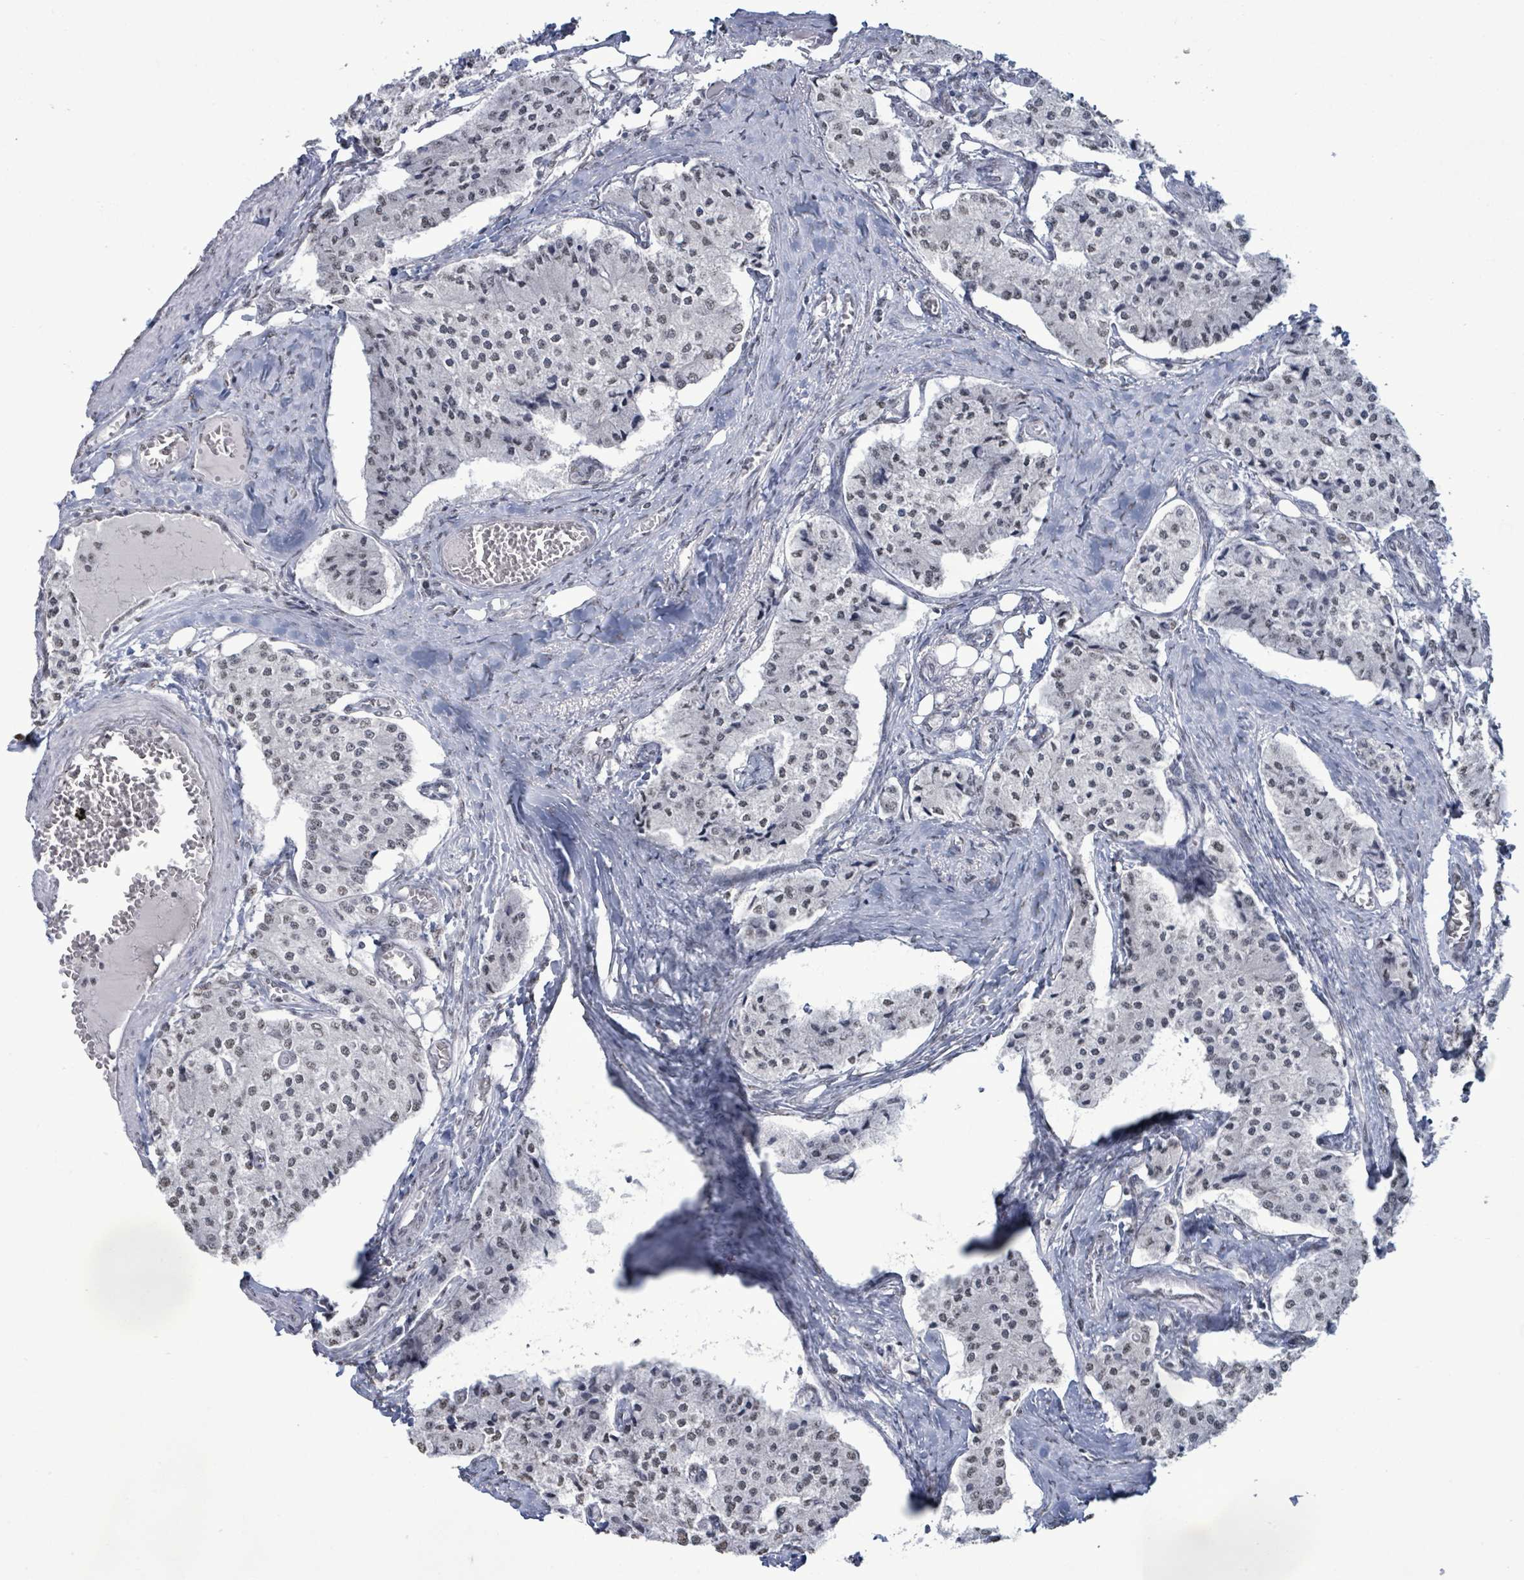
{"staining": {"intensity": "weak", "quantity": "25%-75%", "location": "nuclear"}, "tissue": "carcinoid", "cell_type": "Tumor cells", "image_type": "cancer", "snomed": [{"axis": "morphology", "description": "Carcinoid, malignant, NOS"}, {"axis": "topography", "description": "Colon"}], "caption": "Immunohistochemical staining of malignant carcinoid displays low levels of weak nuclear staining in about 25%-75% of tumor cells.", "gene": "SAMD14", "patient": {"sex": "female", "age": 52}}